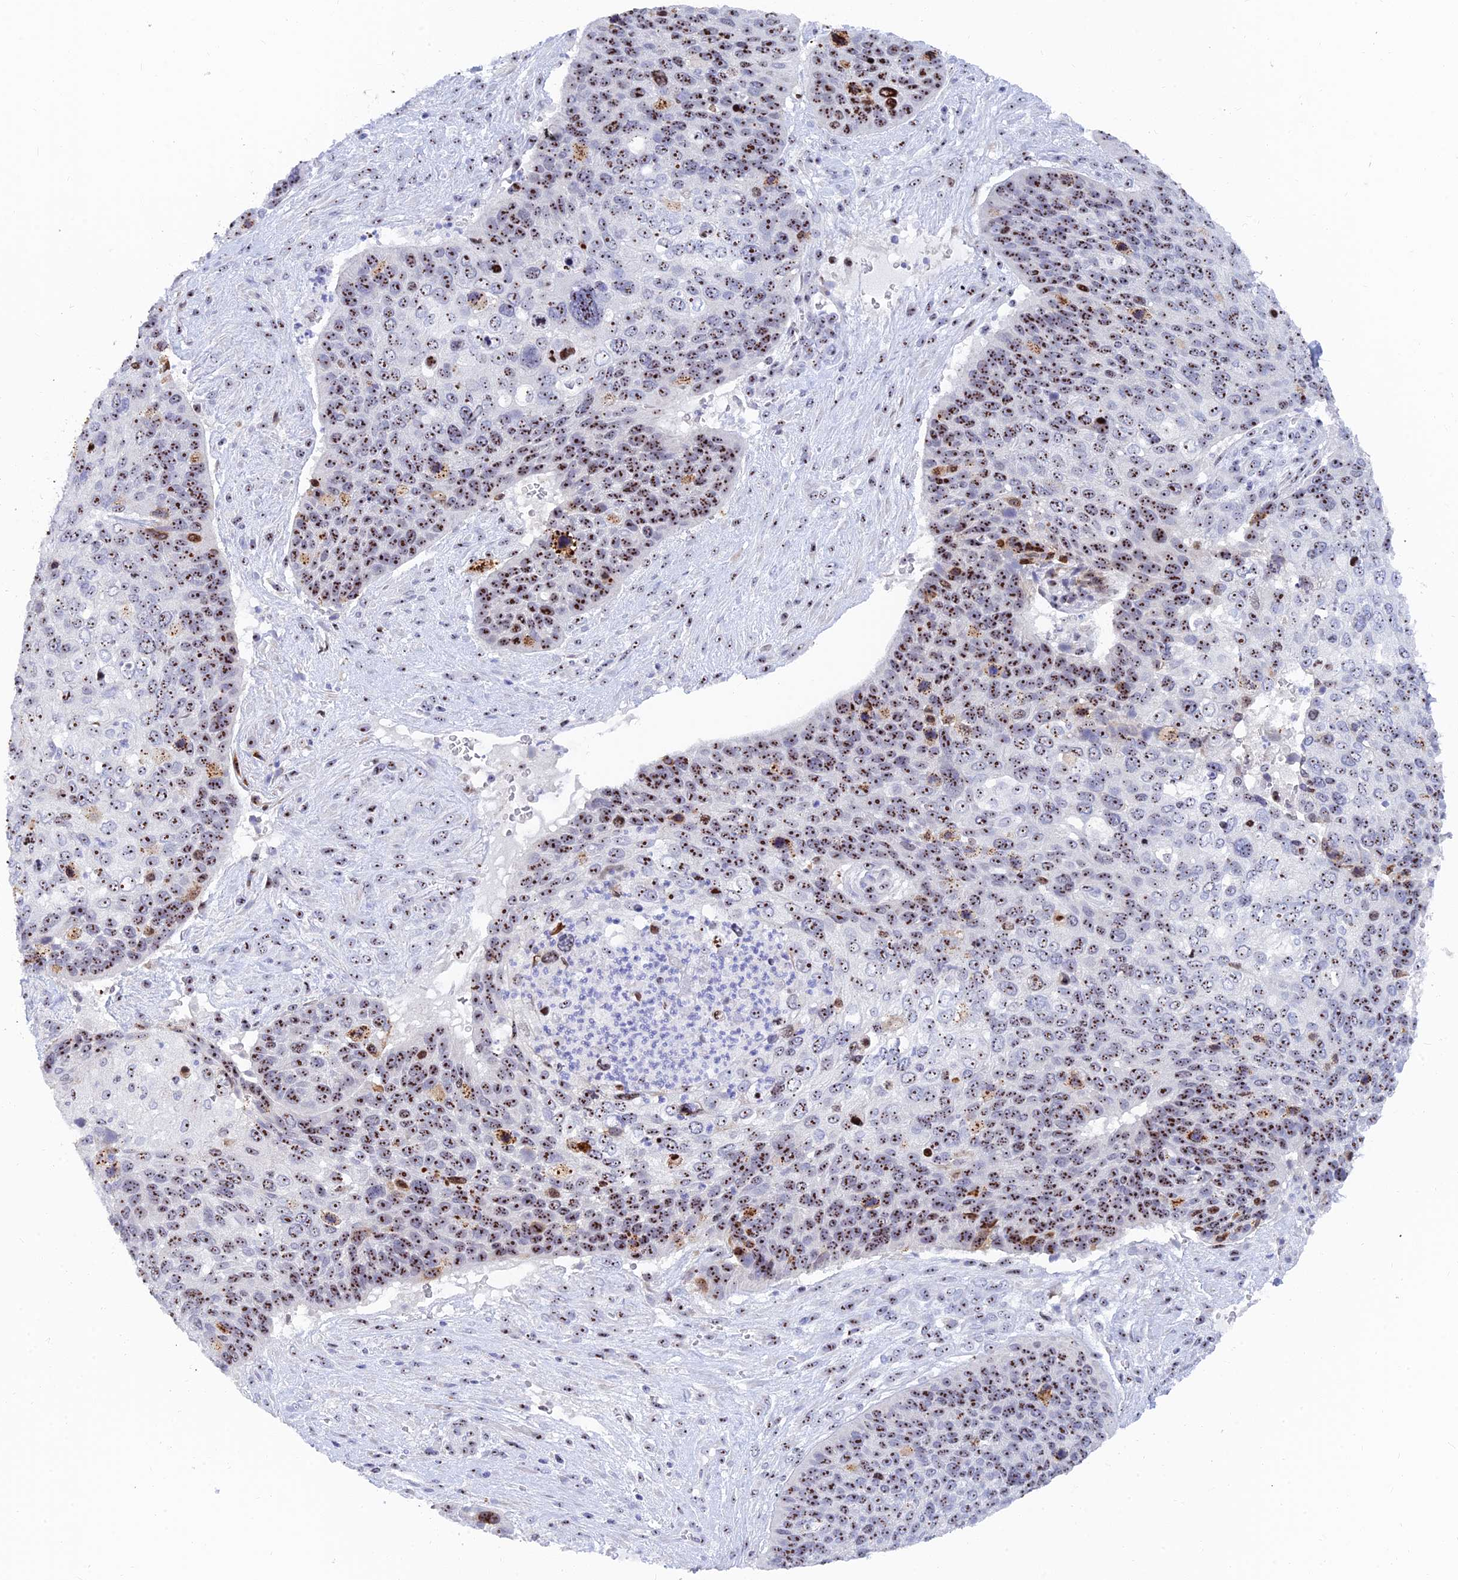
{"staining": {"intensity": "strong", "quantity": "25%-75%", "location": "nuclear"}, "tissue": "skin cancer", "cell_type": "Tumor cells", "image_type": "cancer", "snomed": [{"axis": "morphology", "description": "Basal cell carcinoma"}, {"axis": "topography", "description": "Skin"}], "caption": "Skin cancer stained with a protein marker displays strong staining in tumor cells.", "gene": "RSL1D1", "patient": {"sex": "female", "age": 74}}